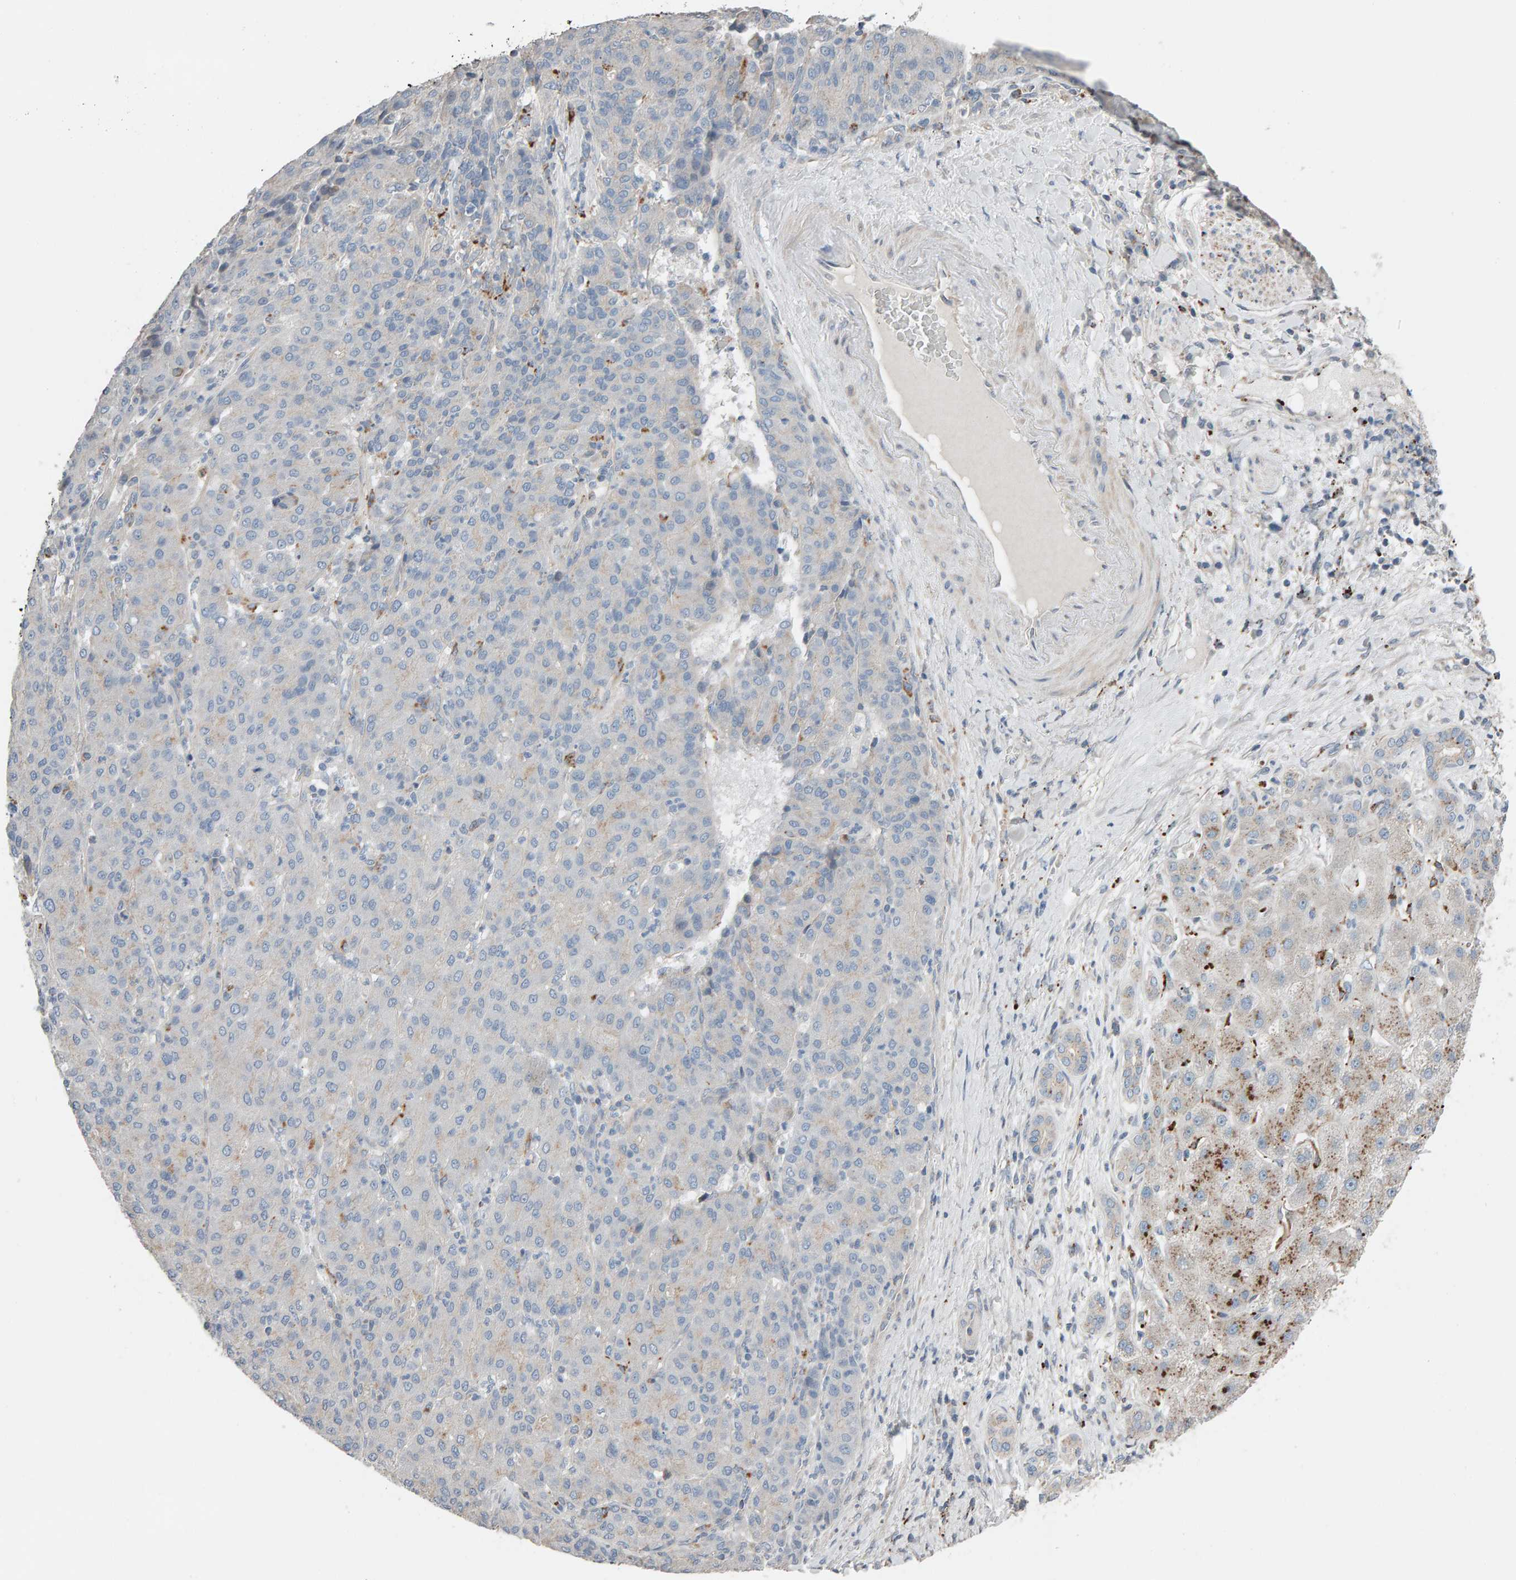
{"staining": {"intensity": "negative", "quantity": "none", "location": "none"}, "tissue": "liver cancer", "cell_type": "Tumor cells", "image_type": "cancer", "snomed": [{"axis": "morphology", "description": "Carcinoma, Hepatocellular, NOS"}, {"axis": "topography", "description": "Liver"}], "caption": "Histopathology image shows no protein positivity in tumor cells of liver cancer tissue.", "gene": "IPPK", "patient": {"sex": "male", "age": 65}}